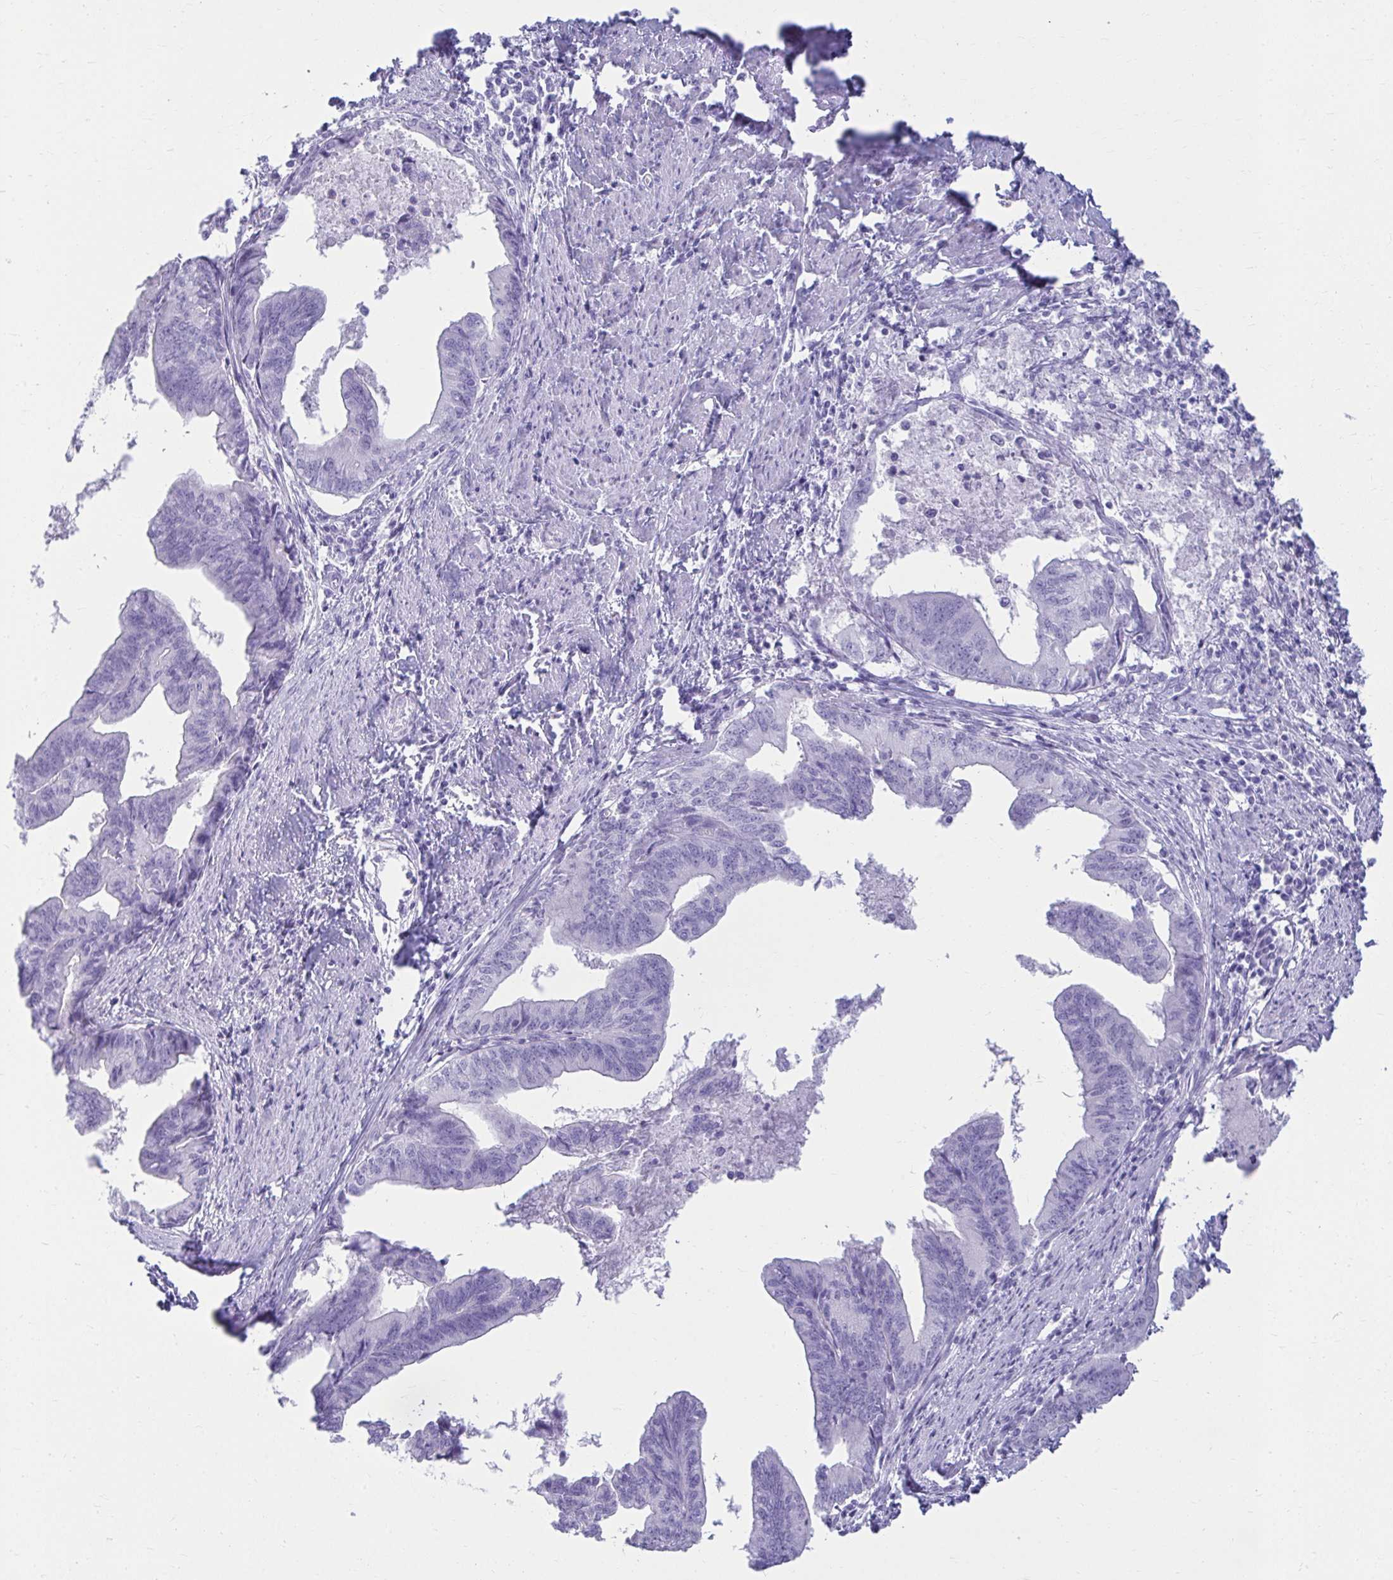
{"staining": {"intensity": "negative", "quantity": "none", "location": "none"}, "tissue": "endometrial cancer", "cell_type": "Tumor cells", "image_type": "cancer", "snomed": [{"axis": "morphology", "description": "Adenocarcinoma, NOS"}, {"axis": "topography", "description": "Endometrium"}], "caption": "DAB immunohistochemical staining of human endometrial adenocarcinoma exhibits no significant positivity in tumor cells.", "gene": "ATP4B", "patient": {"sex": "female", "age": 65}}